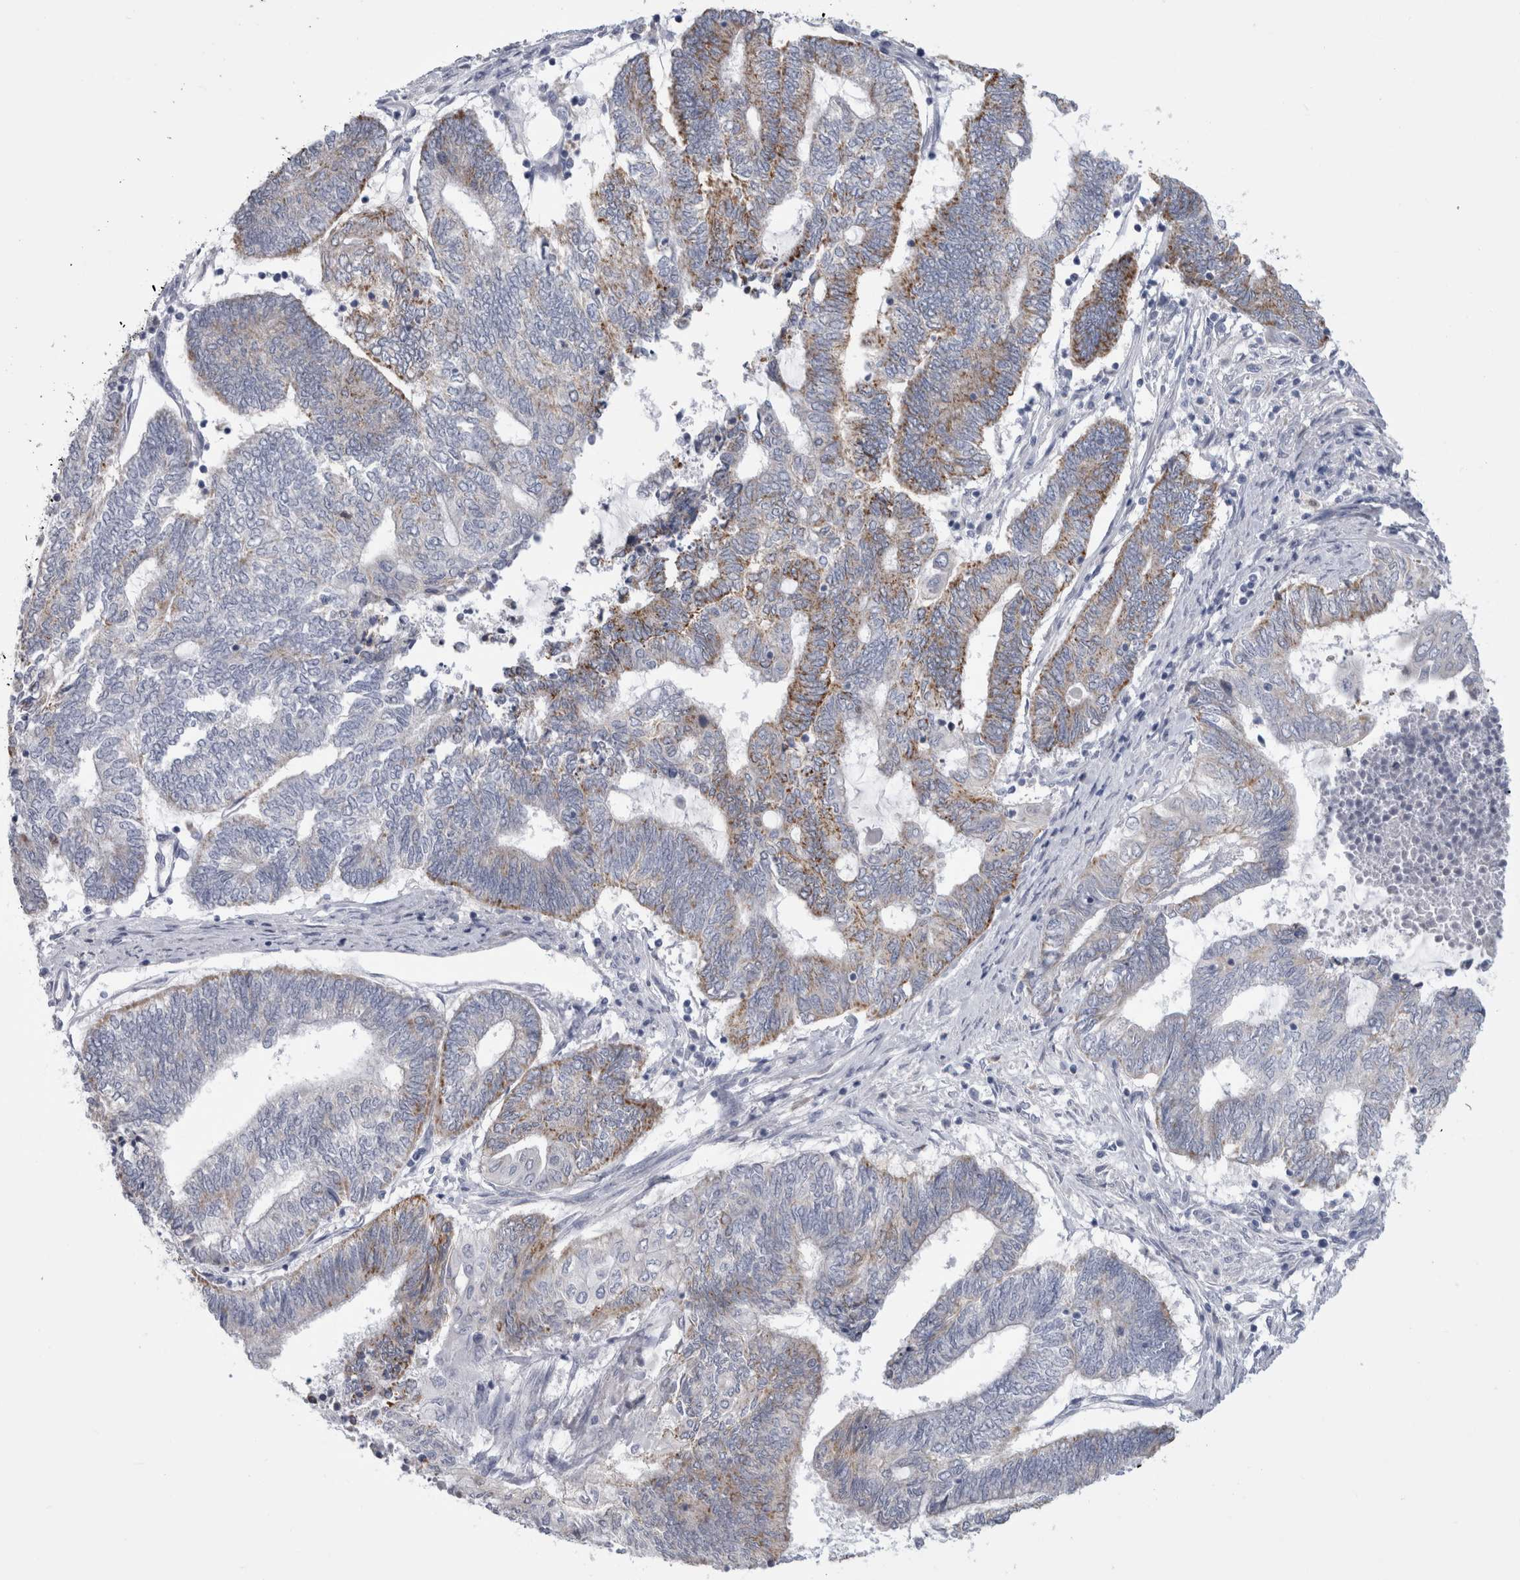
{"staining": {"intensity": "moderate", "quantity": "<25%", "location": "cytoplasmic/membranous"}, "tissue": "endometrial cancer", "cell_type": "Tumor cells", "image_type": "cancer", "snomed": [{"axis": "morphology", "description": "Adenocarcinoma, NOS"}, {"axis": "topography", "description": "Uterus"}, {"axis": "topography", "description": "Endometrium"}], "caption": "Brown immunohistochemical staining in adenocarcinoma (endometrial) exhibits moderate cytoplasmic/membranous staining in approximately <25% of tumor cells.", "gene": "GATM", "patient": {"sex": "female", "age": 70}}